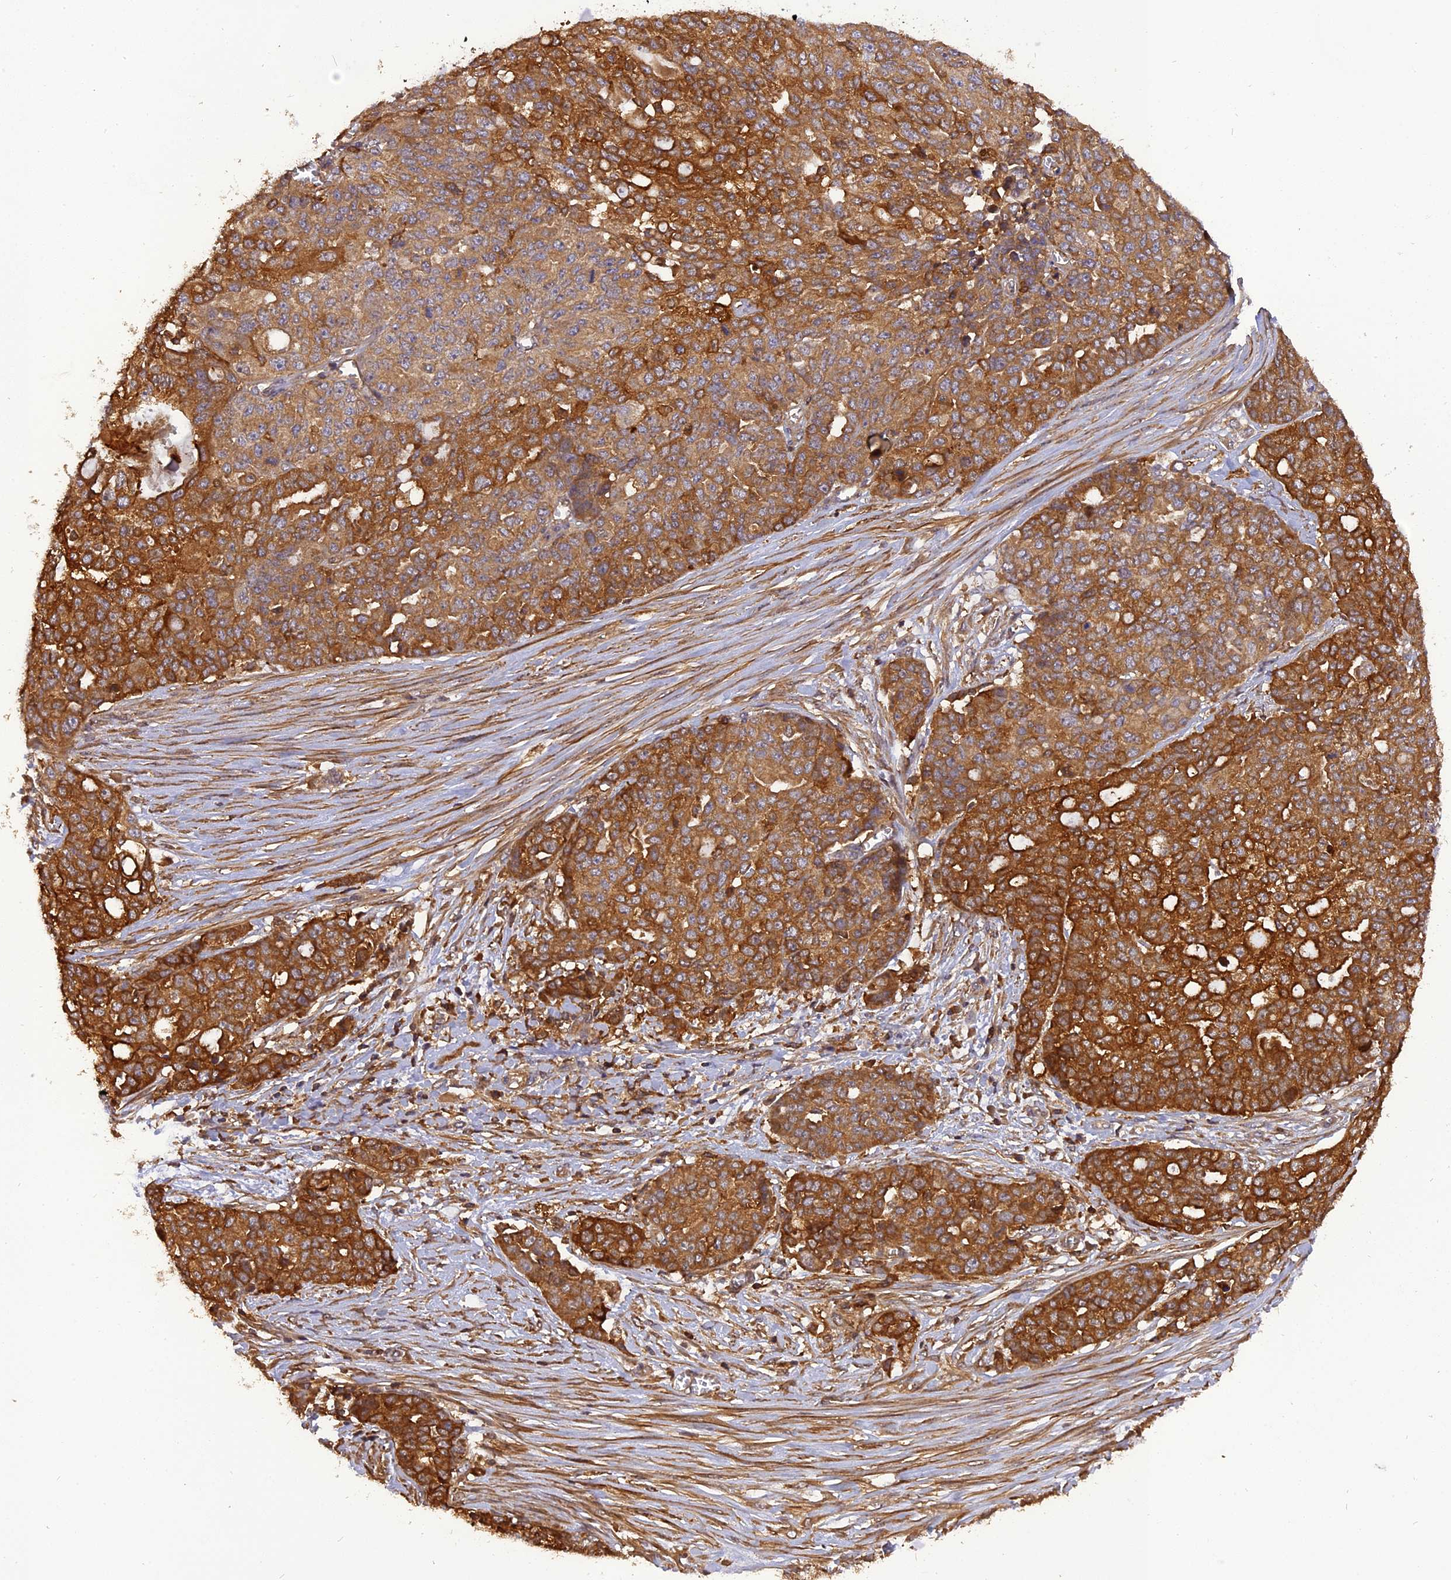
{"staining": {"intensity": "strong", "quantity": ">75%", "location": "cytoplasmic/membranous"}, "tissue": "ovarian cancer", "cell_type": "Tumor cells", "image_type": "cancer", "snomed": [{"axis": "morphology", "description": "Cystadenocarcinoma, serous, NOS"}, {"axis": "topography", "description": "Soft tissue"}, {"axis": "topography", "description": "Ovary"}], "caption": "High-power microscopy captured an immunohistochemistry (IHC) image of ovarian serous cystadenocarcinoma, revealing strong cytoplasmic/membranous expression in about >75% of tumor cells.", "gene": "STOML1", "patient": {"sex": "female", "age": 57}}